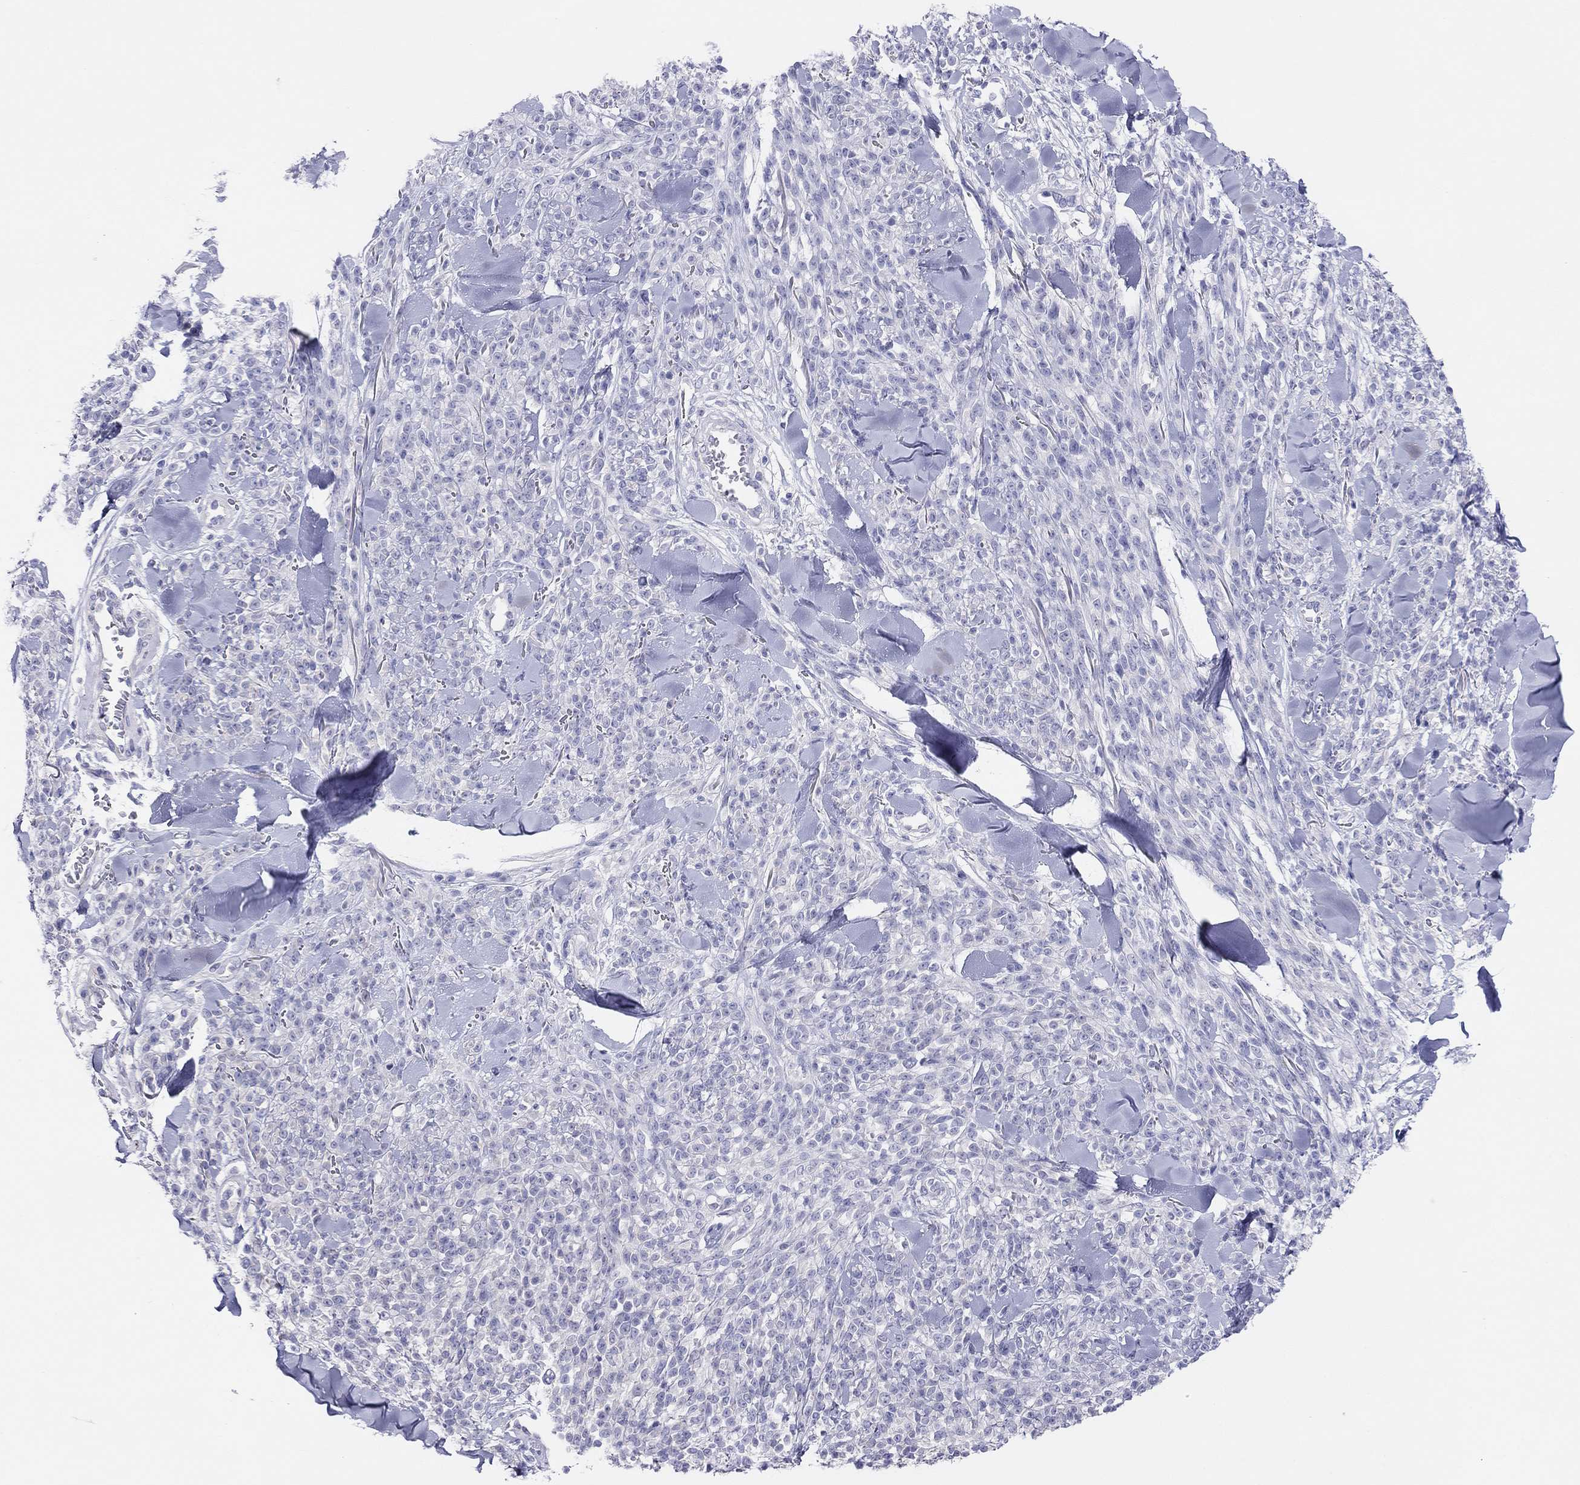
{"staining": {"intensity": "negative", "quantity": "none", "location": "none"}, "tissue": "melanoma", "cell_type": "Tumor cells", "image_type": "cancer", "snomed": [{"axis": "morphology", "description": "Malignant melanoma, NOS"}, {"axis": "topography", "description": "Skin"}, {"axis": "topography", "description": "Skin of trunk"}], "caption": "Human melanoma stained for a protein using immunohistochemistry displays no staining in tumor cells.", "gene": "MGAT4C", "patient": {"sex": "male", "age": 74}}